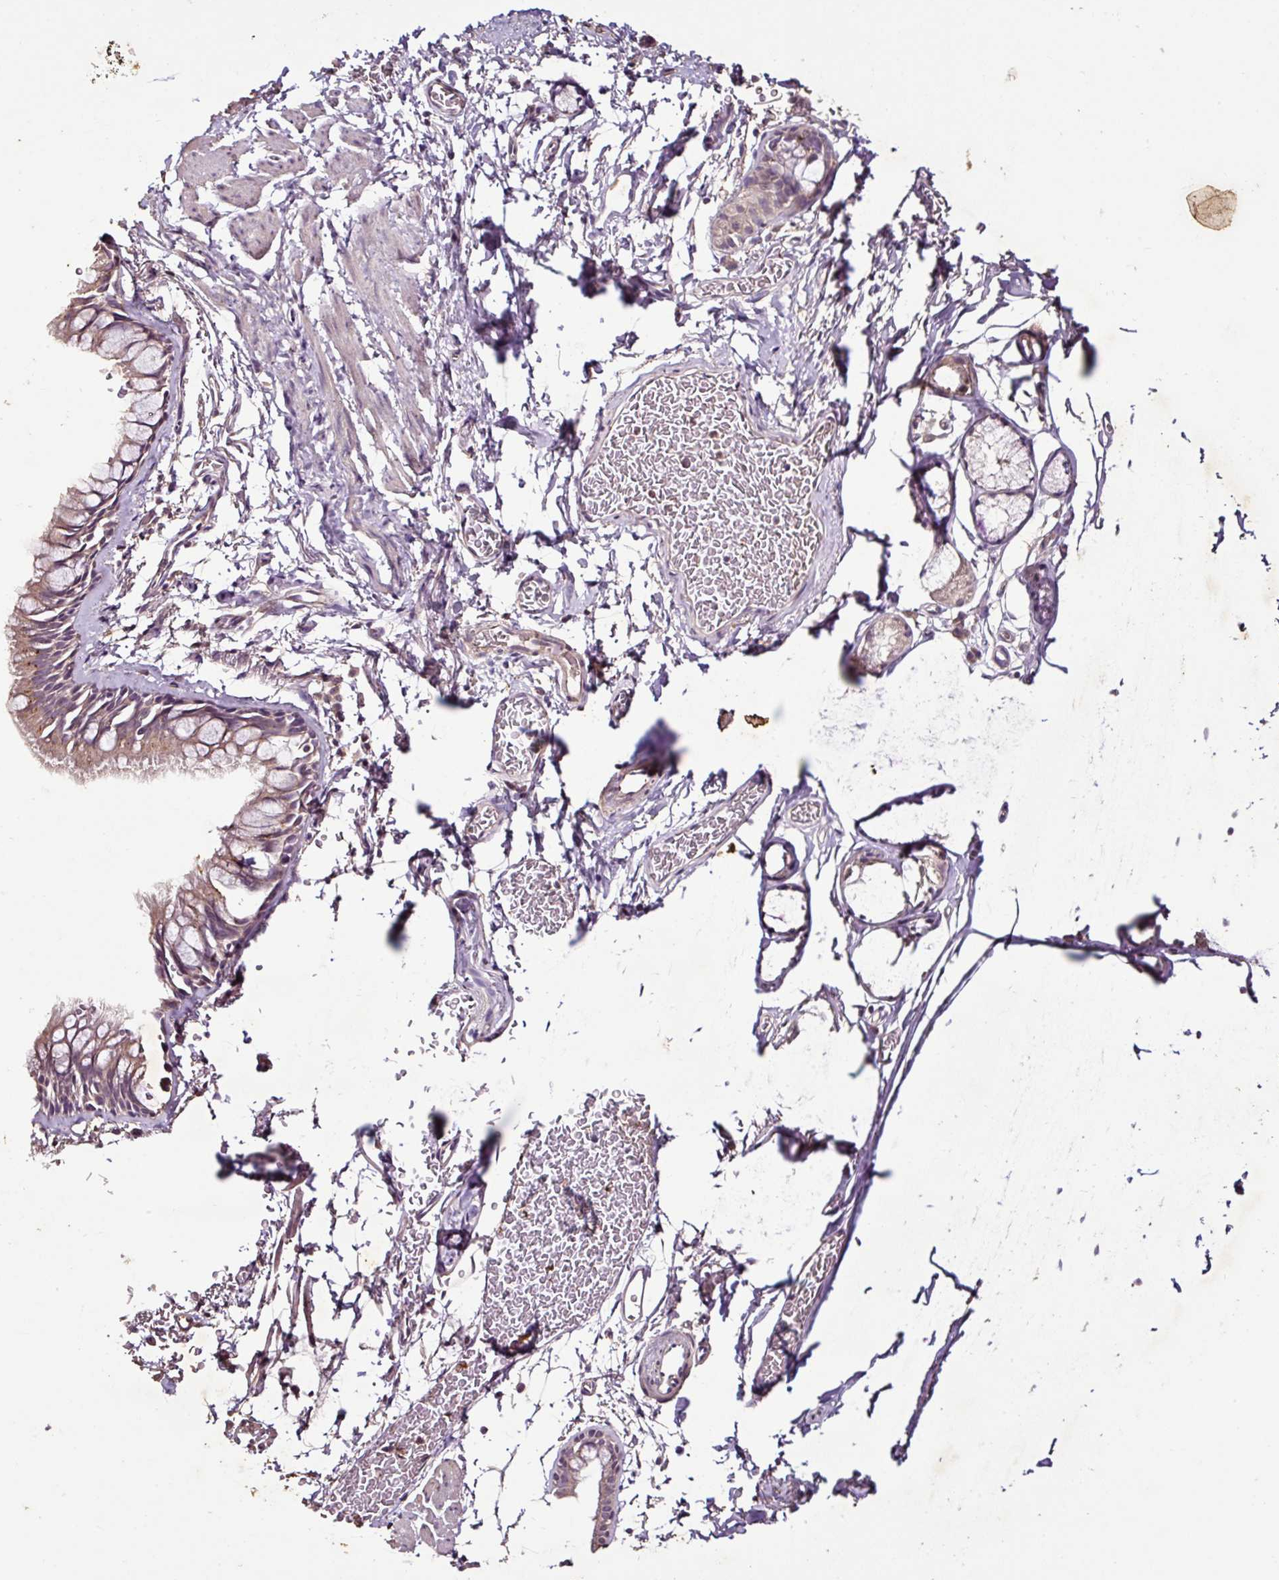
{"staining": {"intensity": "weak", "quantity": "<25%", "location": "cytoplasmic/membranous"}, "tissue": "bronchus", "cell_type": "Respiratory epithelial cells", "image_type": "normal", "snomed": [{"axis": "morphology", "description": "Normal tissue, NOS"}, {"axis": "topography", "description": "Bronchus"}], "caption": "Immunohistochemistry (IHC) image of unremarkable human bronchus stained for a protein (brown), which exhibits no staining in respiratory epithelial cells. (Brightfield microscopy of DAB (3,3'-diaminobenzidine) immunohistochemistry at high magnification).", "gene": "LRTM2", "patient": {"sex": "male", "age": 67}}